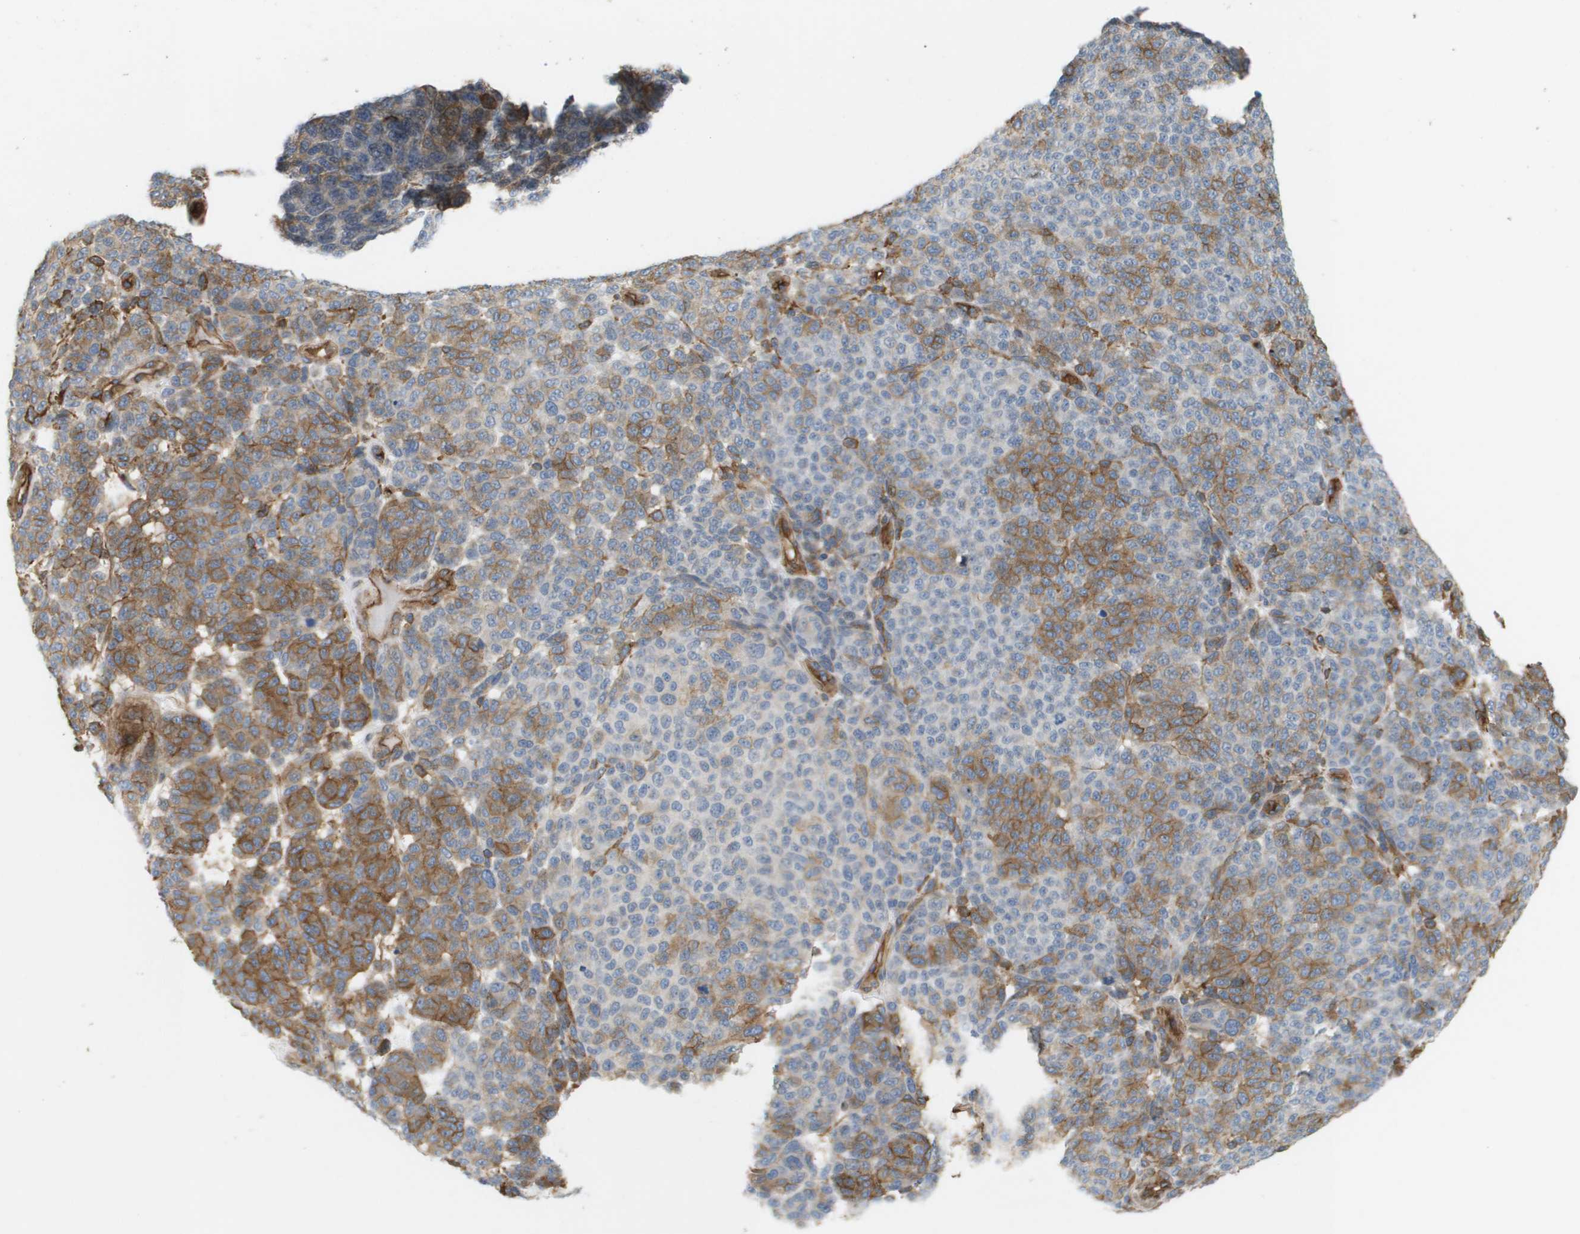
{"staining": {"intensity": "moderate", "quantity": "<25%", "location": "cytoplasmic/membranous"}, "tissue": "melanoma", "cell_type": "Tumor cells", "image_type": "cancer", "snomed": [{"axis": "morphology", "description": "Malignant melanoma, NOS"}, {"axis": "topography", "description": "Skin"}], "caption": "DAB immunohistochemical staining of human malignant melanoma displays moderate cytoplasmic/membranous protein staining in approximately <25% of tumor cells. (brown staining indicates protein expression, while blue staining denotes nuclei).", "gene": "SGMS2", "patient": {"sex": "male", "age": 59}}